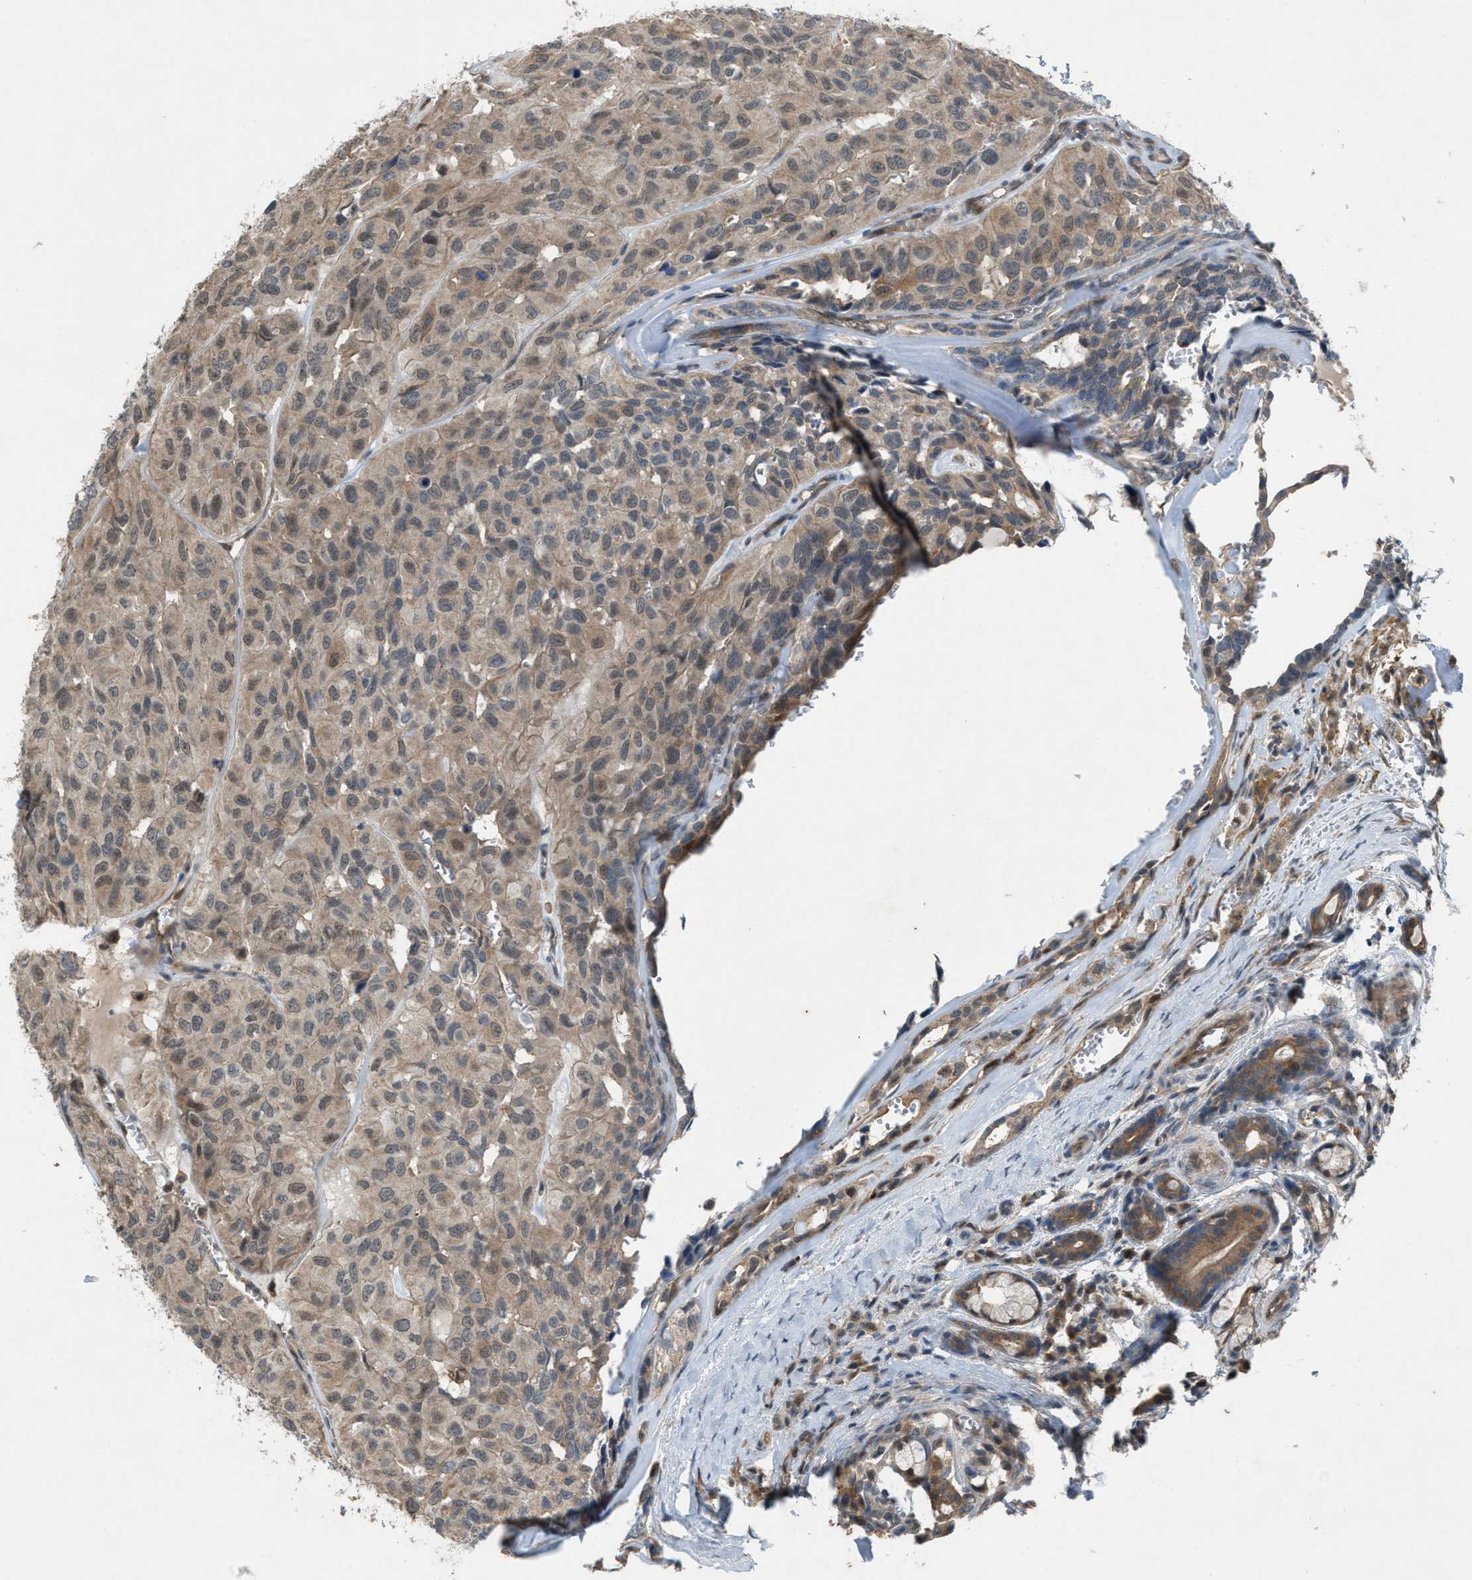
{"staining": {"intensity": "weak", "quantity": ">75%", "location": "cytoplasmic/membranous"}, "tissue": "head and neck cancer", "cell_type": "Tumor cells", "image_type": "cancer", "snomed": [{"axis": "morphology", "description": "Adenocarcinoma, NOS"}, {"axis": "topography", "description": "Salivary gland, NOS"}, {"axis": "topography", "description": "Head-Neck"}], "caption": "The micrograph reveals staining of head and neck cancer, revealing weak cytoplasmic/membranous protein staining (brown color) within tumor cells. The staining was performed using DAB (3,3'-diaminobenzidine) to visualize the protein expression in brown, while the nuclei were stained in blue with hematoxylin (Magnification: 20x).", "gene": "PLAA", "patient": {"sex": "female", "age": 76}}